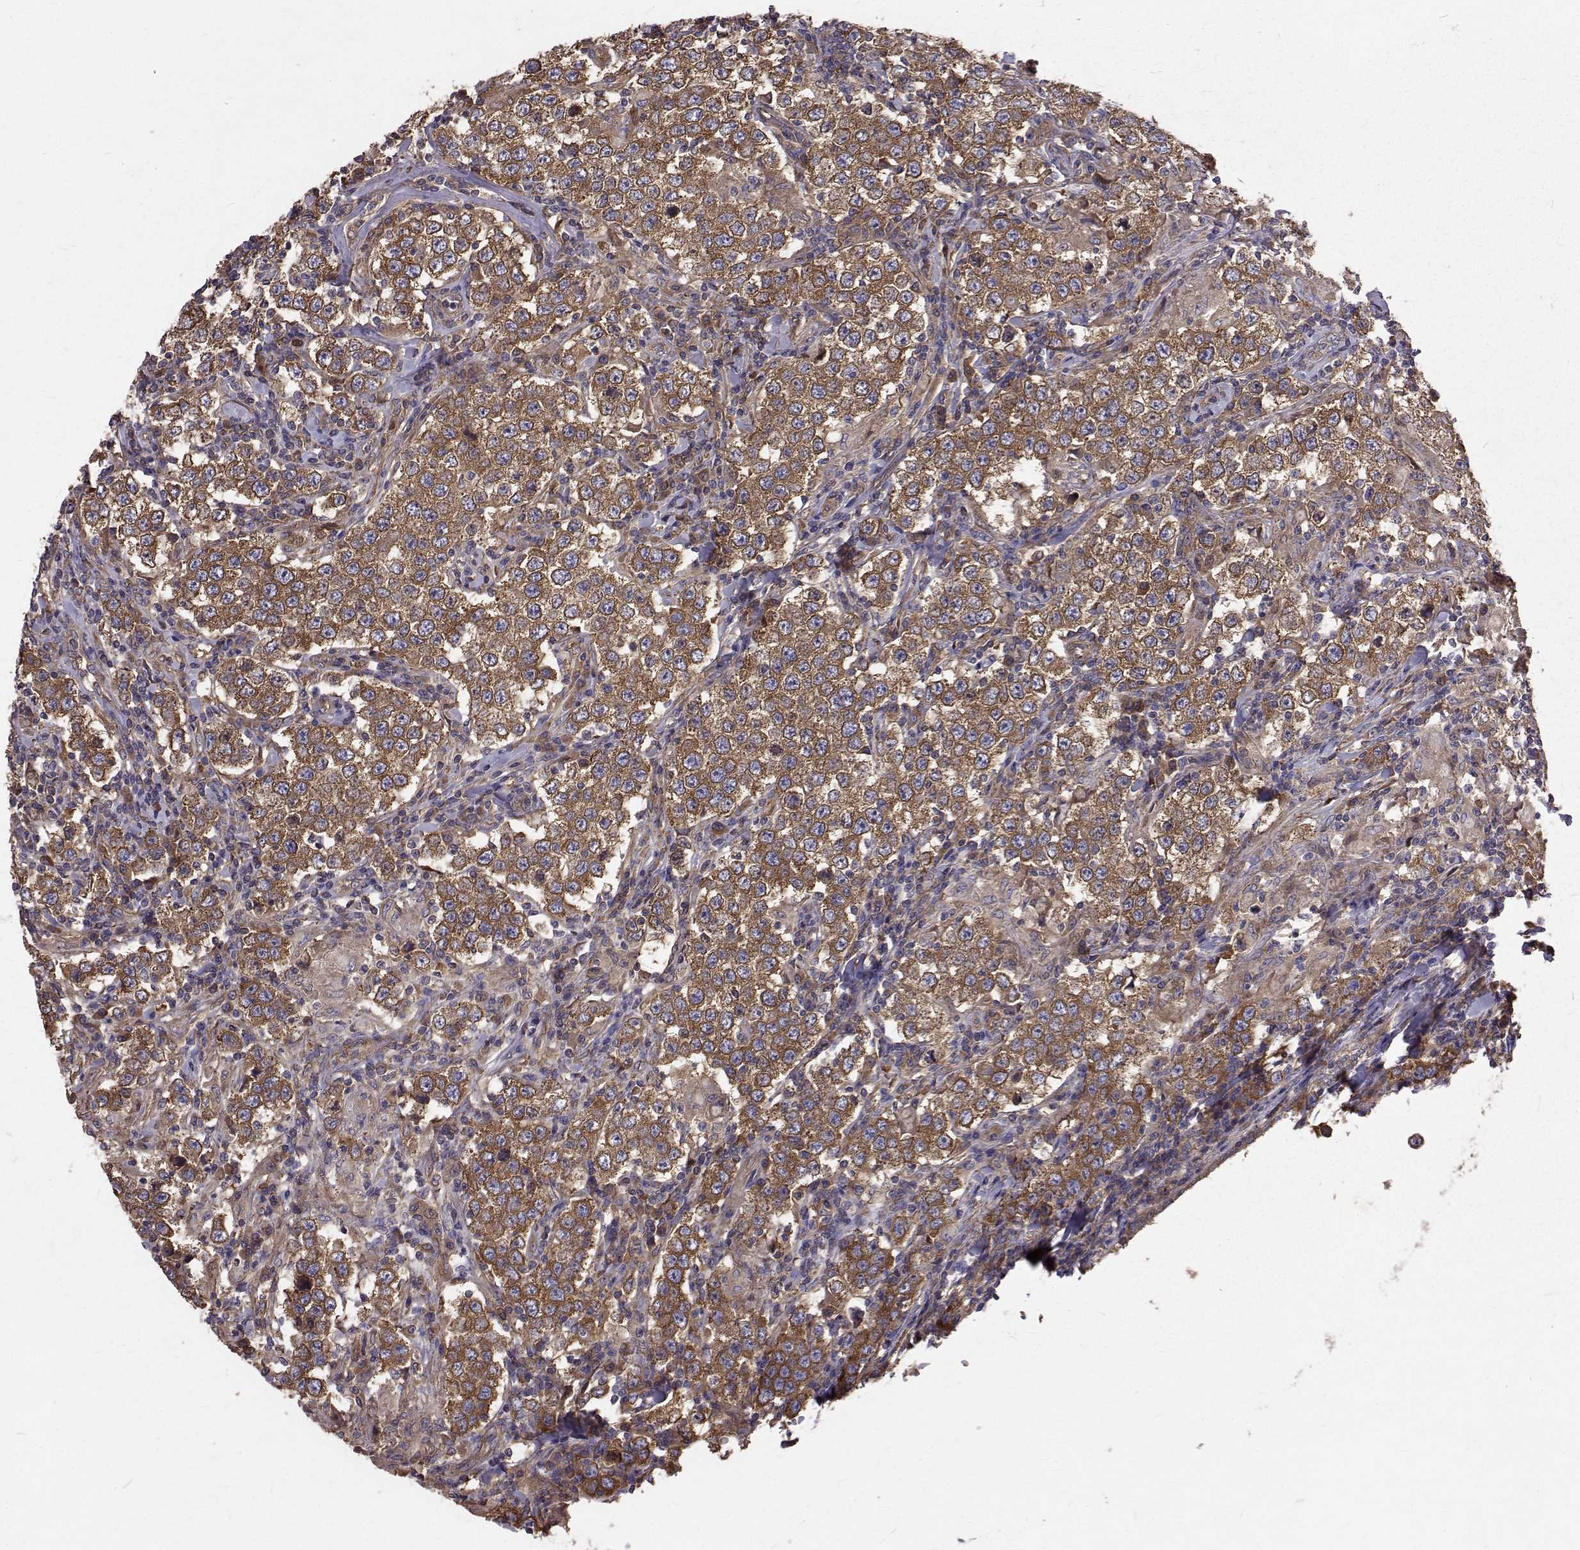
{"staining": {"intensity": "moderate", "quantity": ">75%", "location": "cytoplasmic/membranous"}, "tissue": "testis cancer", "cell_type": "Tumor cells", "image_type": "cancer", "snomed": [{"axis": "morphology", "description": "Seminoma, NOS"}, {"axis": "morphology", "description": "Carcinoma, Embryonal, NOS"}, {"axis": "topography", "description": "Testis"}], "caption": "Immunohistochemistry (IHC) micrograph of testis cancer (embryonal carcinoma) stained for a protein (brown), which demonstrates medium levels of moderate cytoplasmic/membranous staining in about >75% of tumor cells.", "gene": "FARSB", "patient": {"sex": "male", "age": 41}}